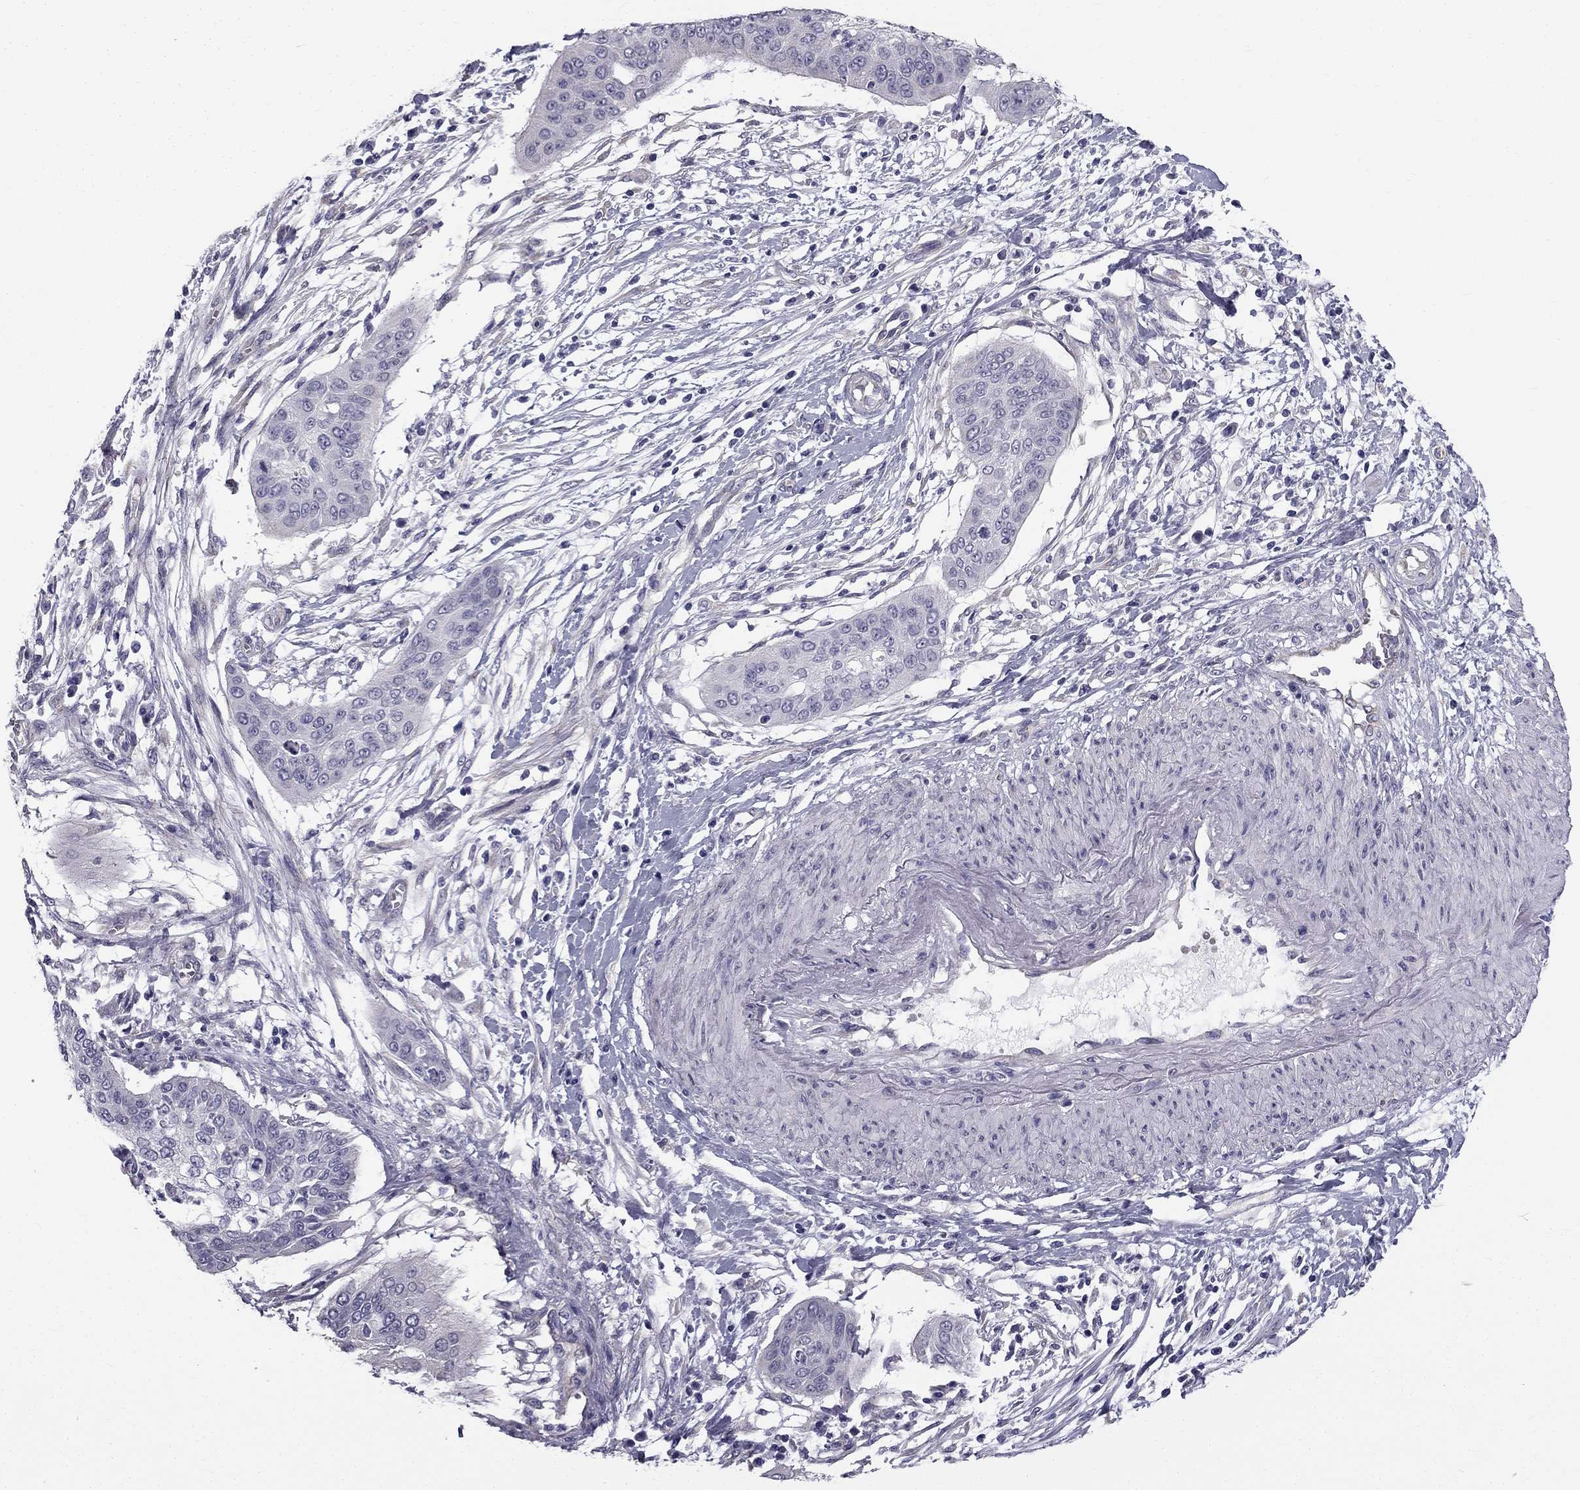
{"staining": {"intensity": "negative", "quantity": "none", "location": "none"}, "tissue": "cervical cancer", "cell_type": "Tumor cells", "image_type": "cancer", "snomed": [{"axis": "morphology", "description": "Squamous cell carcinoma, NOS"}, {"axis": "topography", "description": "Cervix"}], "caption": "Tumor cells show no significant protein positivity in cervical cancer (squamous cell carcinoma).", "gene": "CCDC40", "patient": {"sex": "female", "age": 39}}